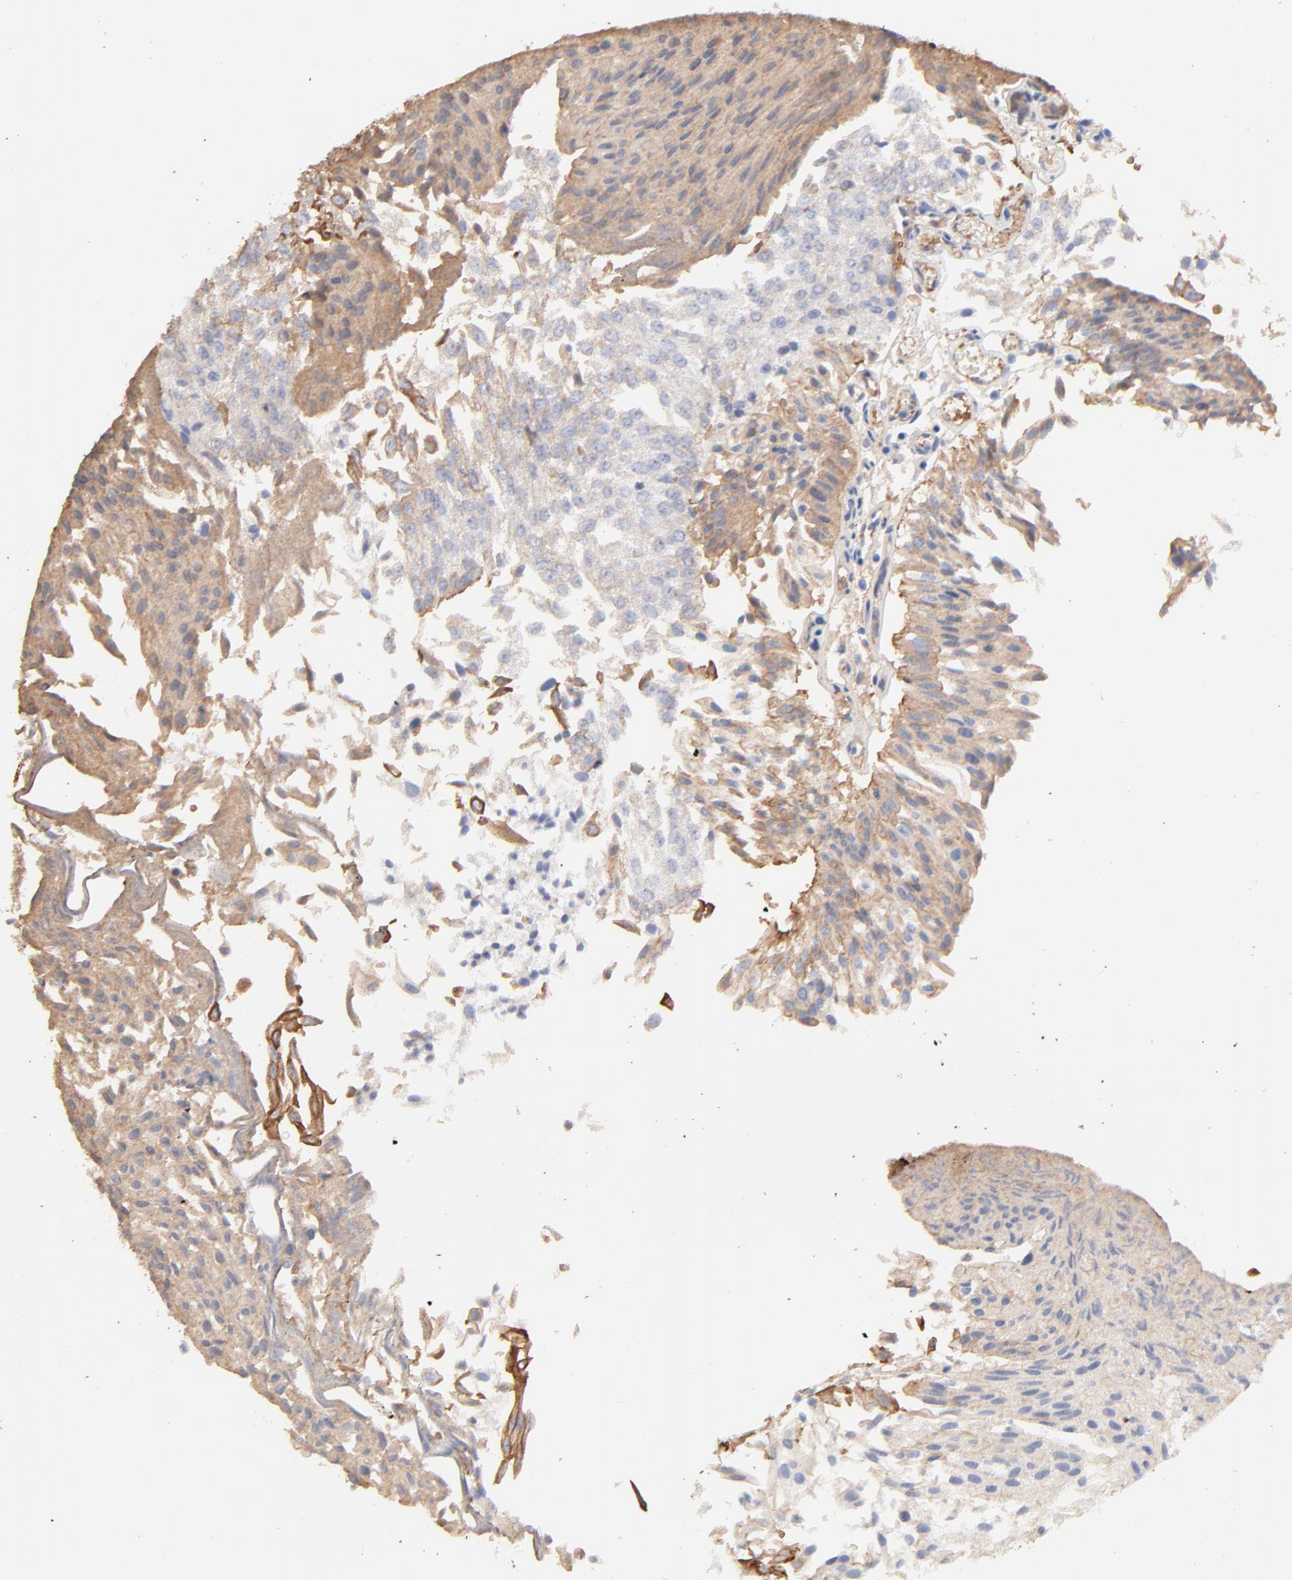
{"staining": {"intensity": "weak", "quantity": "25%-75%", "location": "cytoplasmic/membranous"}, "tissue": "urothelial cancer", "cell_type": "Tumor cells", "image_type": "cancer", "snomed": [{"axis": "morphology", "description": "Urothelial carcinoma, Low grade"}, {"axis": "topography", "description": "Urinary bladder"}], "caption": "Immunohistochemical staining of low-grade urothelial carcinoma exhibits low levels of weak cytoplasmic/membranous expression in about 25%-75% of tumor cells.", "gene": "LRCH2", "patient": {"sex": "male", "age": 86}}